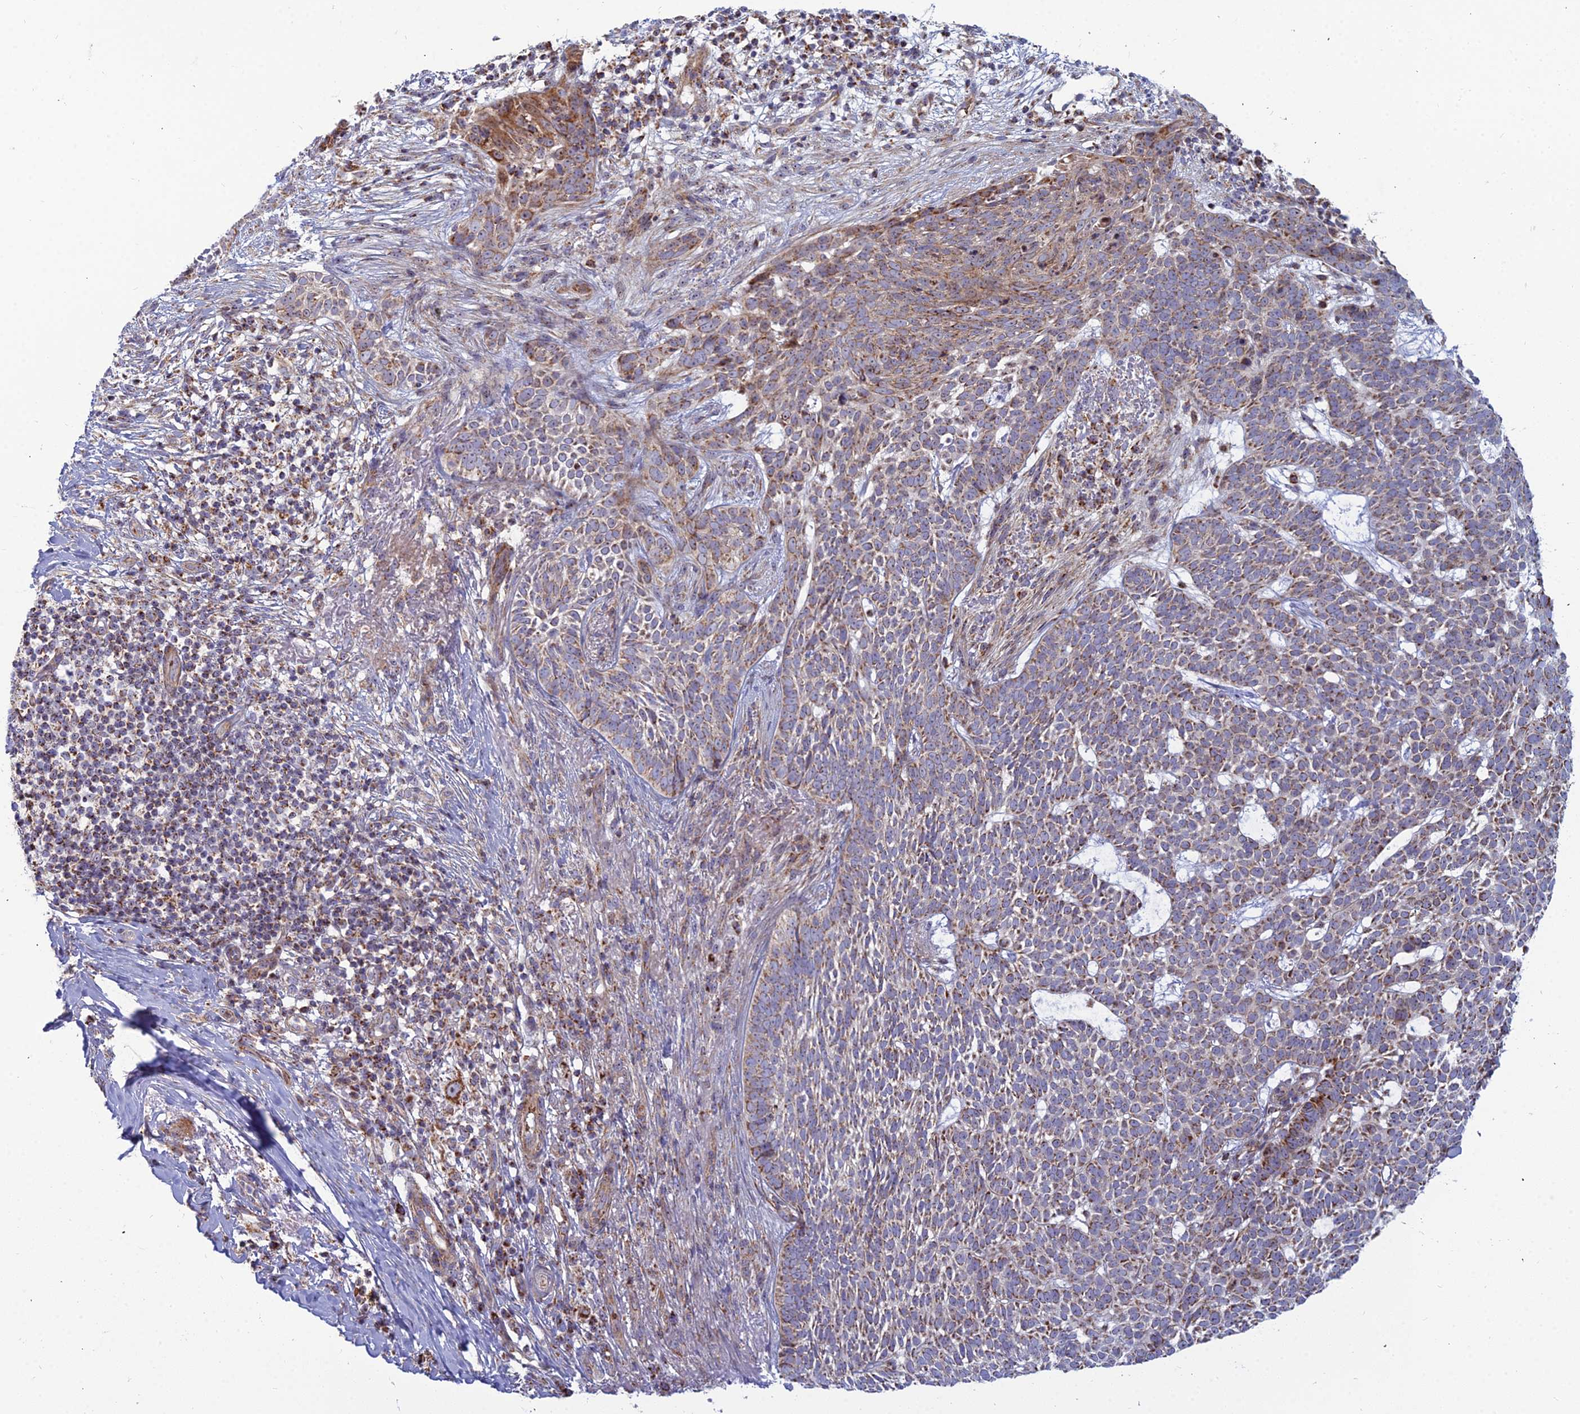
{"staining": {"intensity": "moderate", "quantity": ">75%", "location": "cytoplasmic/membranous"}, "tissue": "skin cancer", "cell_type": "Tumor cells", "image_type": "cancer", "snomed": [{"axis": "morphology", "description": "Basal cell carcinoma"}, {"axis": "topography", "description": "Skin"}], "caption": "IHC histopathology image of human basal cell carcinoma (skin) stained for a protein (brown), which demonstrates medium levels of moderate cytoplasmic/membranous staining in about >75% of tumor cells.", "gene": "SLC35F4", "patient": {"sex": "female", "age": 78}}